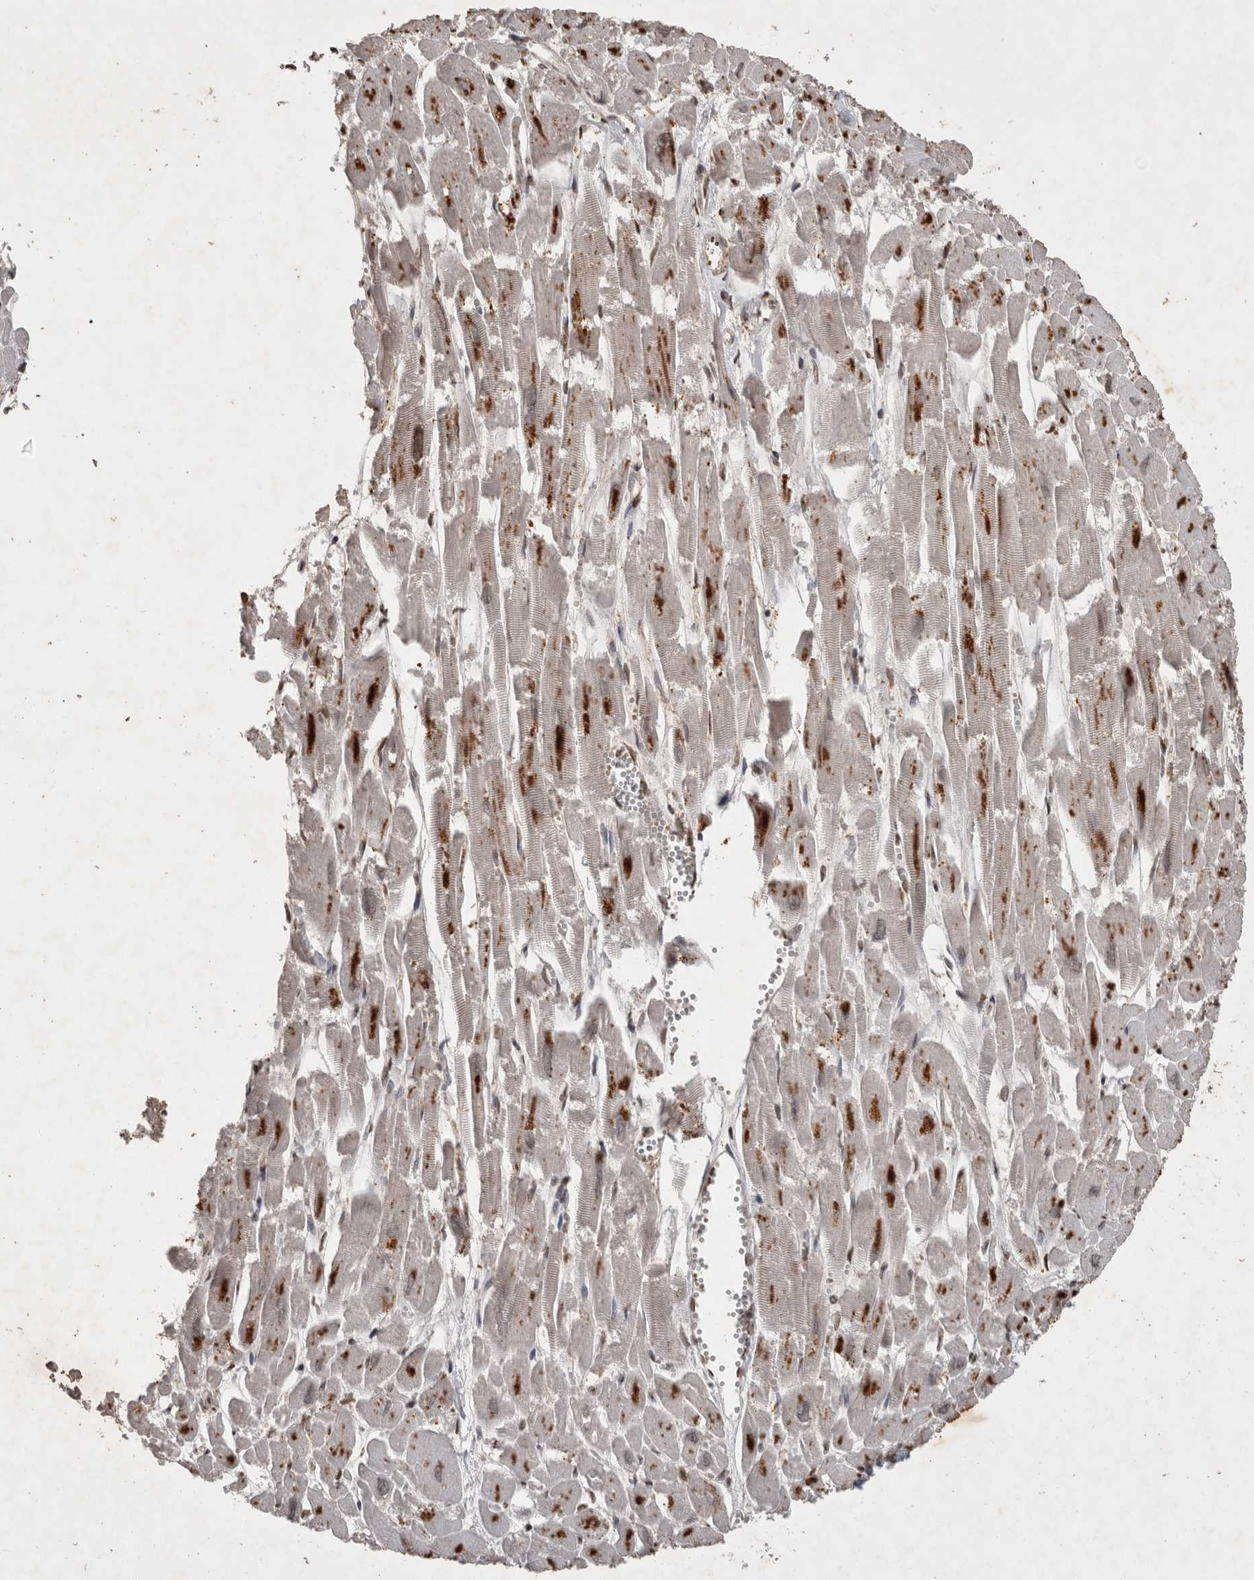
{"staining": {"intensity": "moderate", "quantity": "25%-75%", "location": "cytoplasmic/membranous"}, "tissue": "heart muscle", "cell_type": "Cardiomyocytes", "image_type": "normal", "snomed": [{"axis": "morphology", "description": "Normal tissue, NOS"}, {"axis": "topography", "description": "Heart"}], "caption": "The micrograph shows a brown stain indicating the presence of a protein in the cytoplasmic/membranous of cardiomyocytes in heart muscle. (brown staining indicates protein expression, while blue staining denotes nuclei).", "gene": "HRK", "patient": {"sex": "male", "age": 54}}